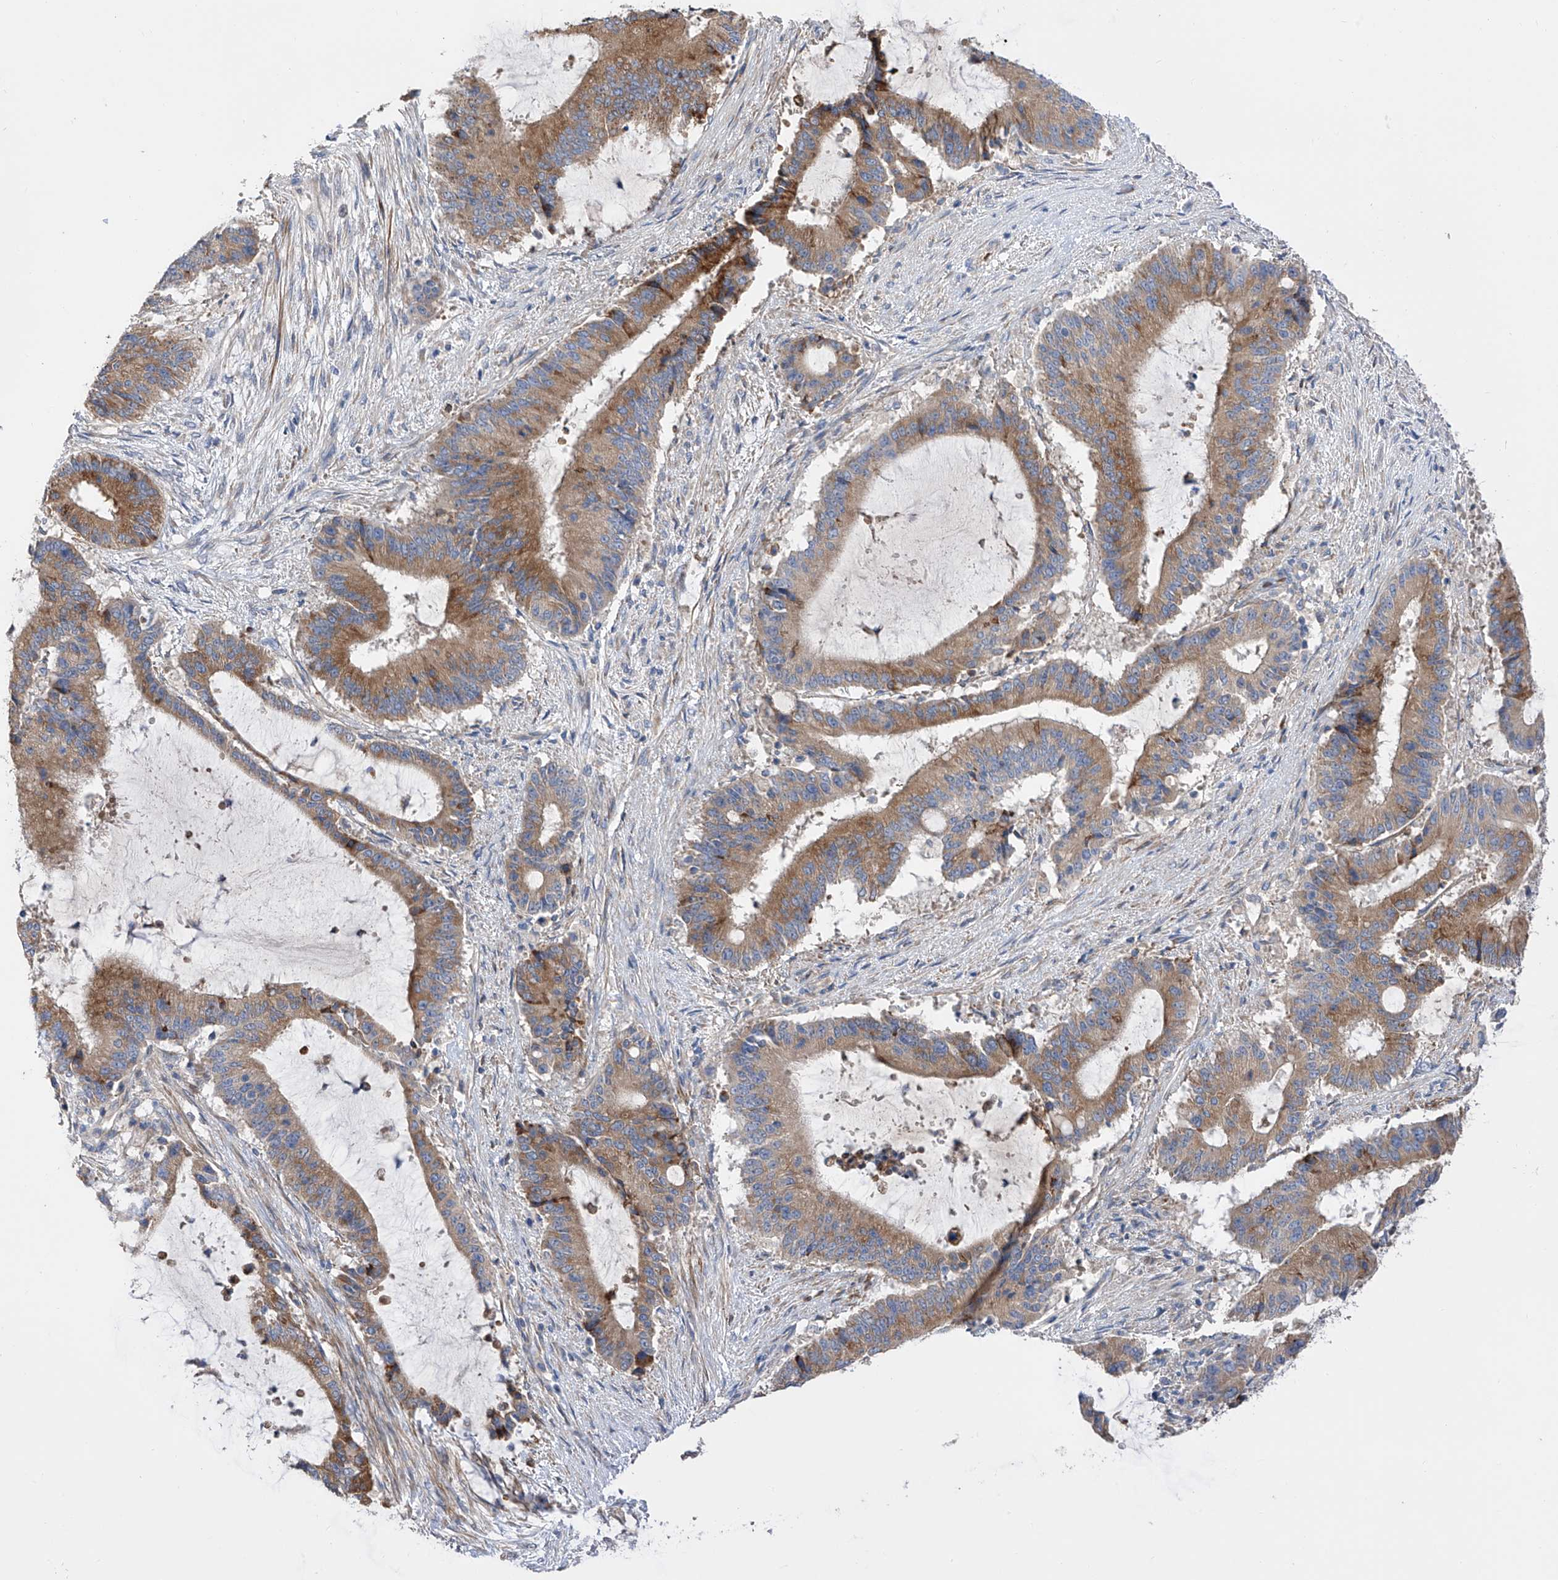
{"staining": {"intensity": "moderate", "quantity": ">75%", "location": "cytoplasmic/membranous"}, "tissue": "liver cancer", "cell_type": "Tumor cells", "image_type": "cancer", "snomed": [{"axis": "morphology", "description": "Normal tissue, NOS"}, {"axis": "morphology", "description": "Cholangiocarcinoma"}, {"axis": "topography", "description": "Liver"}, {"axis": "topography", "description": "Peripheral nerve tissue"}], "caption": "Protein expression by immunohistochemistry shows moderate cytoplasmic/membranous positivity in approximately >75% of tumor cells in liver cancer (cholangiocarcinoma).", "gene": "NFATC4", "patient": {"sex": "female", "age": 73}}